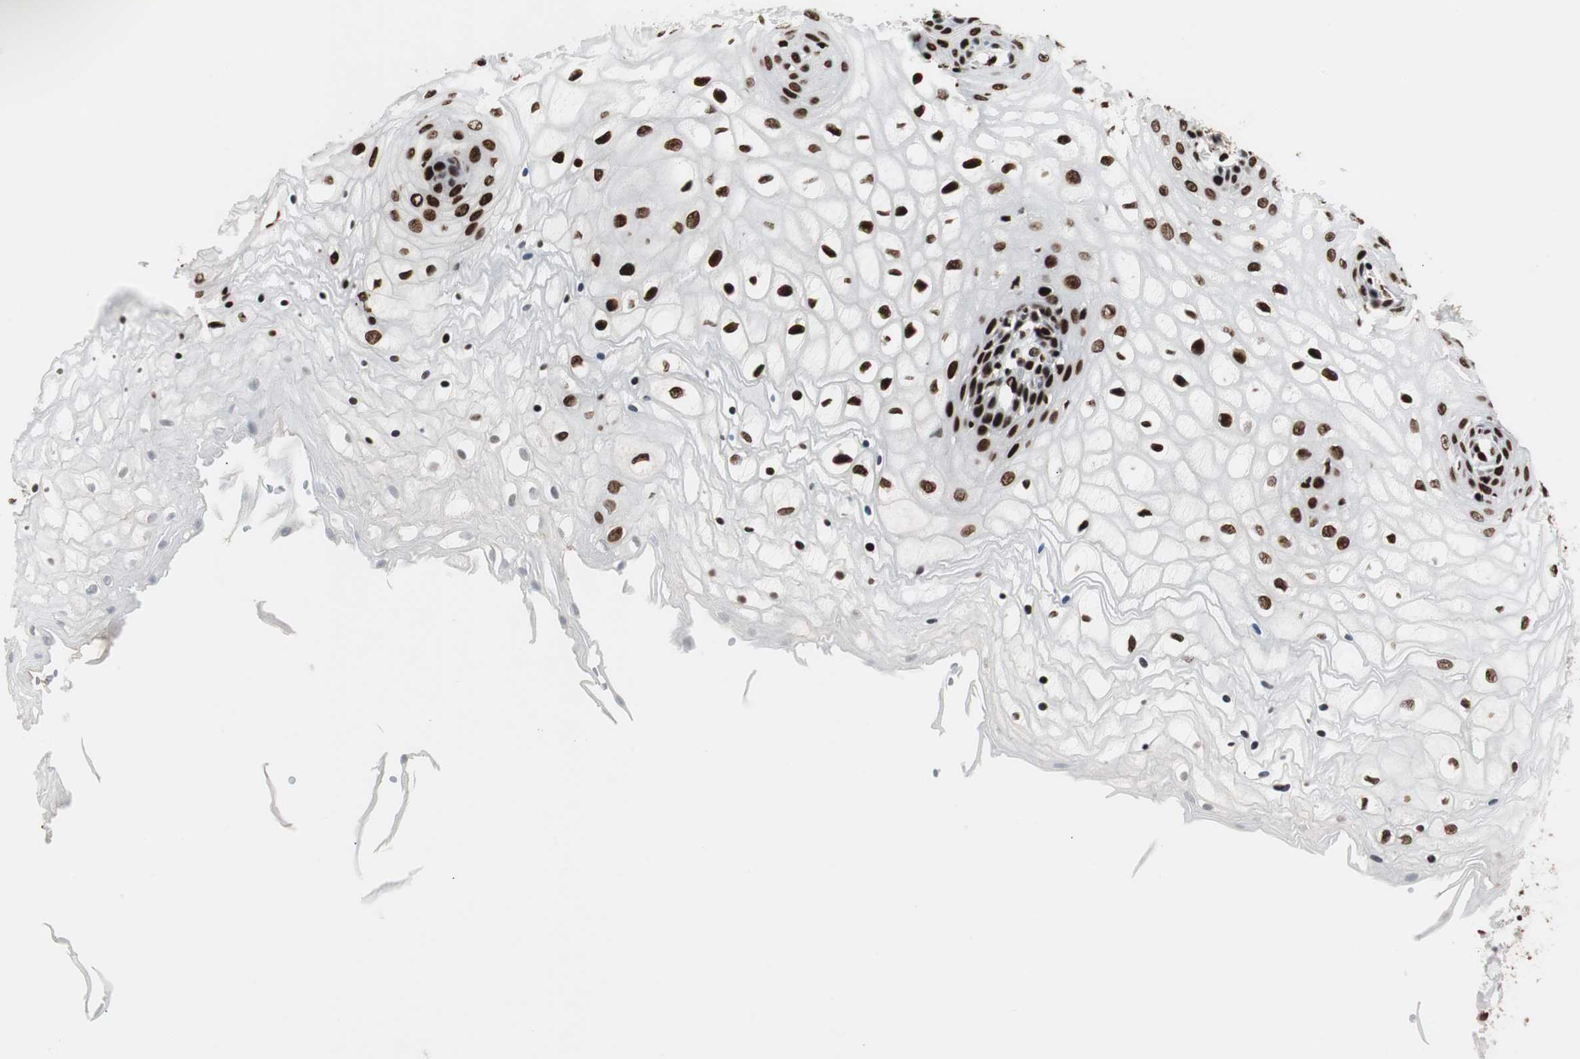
{"staining": {"intensity": "strong", "quantity": ">75%", "location": "nuclear"}, "tissue": "vagina", "cell_type": "Squamous epithelial cells", "image_type": "normal", "snomed": [{"axis": "morphology", "description": "Normal tissue, NOS"}, {"axis": "topography", "description": "Vagina"}], "caption": "Immunohistochemical staining of benign human vagina displays strong nuclear protein positivity in about >75% of squamous epithelial cells.", "gene": "MTA2", "patient": {"sex": "female", "age": 34}}